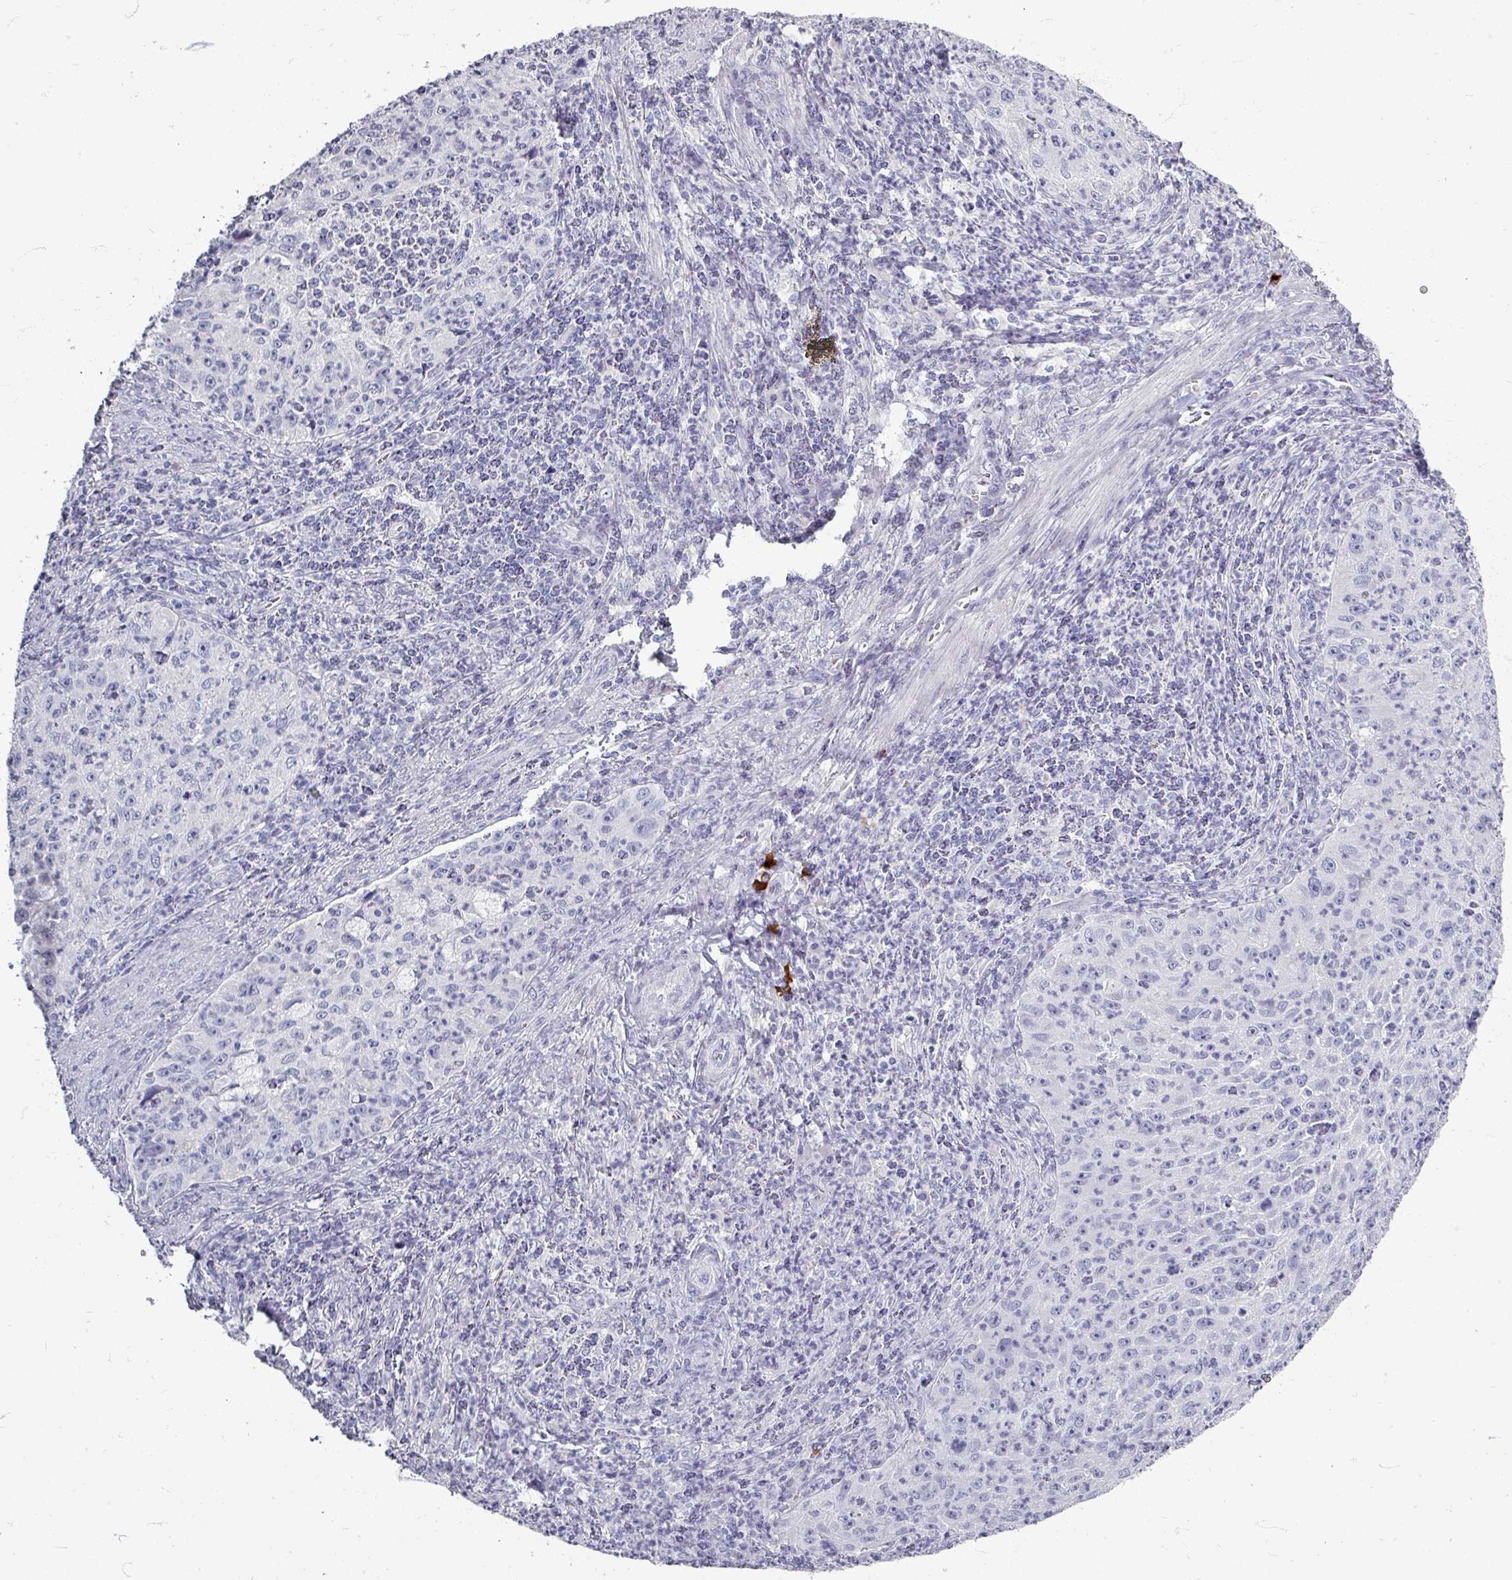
{"staining": {"intensity": "negative", "quantity": "none", "location": "none"}, "tissue": "cervical cancer", "cell_type": "Tumor cells", "image_type": "cancer", "snomed": [{"axis": "morphology", "description": "Squamous cell carcinoma, NOS"}, {"axis": "topography", "description": "Cervix"}], "caption": "The photomicrograph shows no significant expression in tumor cells of cervical squamous cell carcinoma. The staining is performed using DAB brown chromogen with nuclei counter-stained in using hematoxylin.", "gene": "ZNF878", "patient": {"sex": "female", "age": 30}}